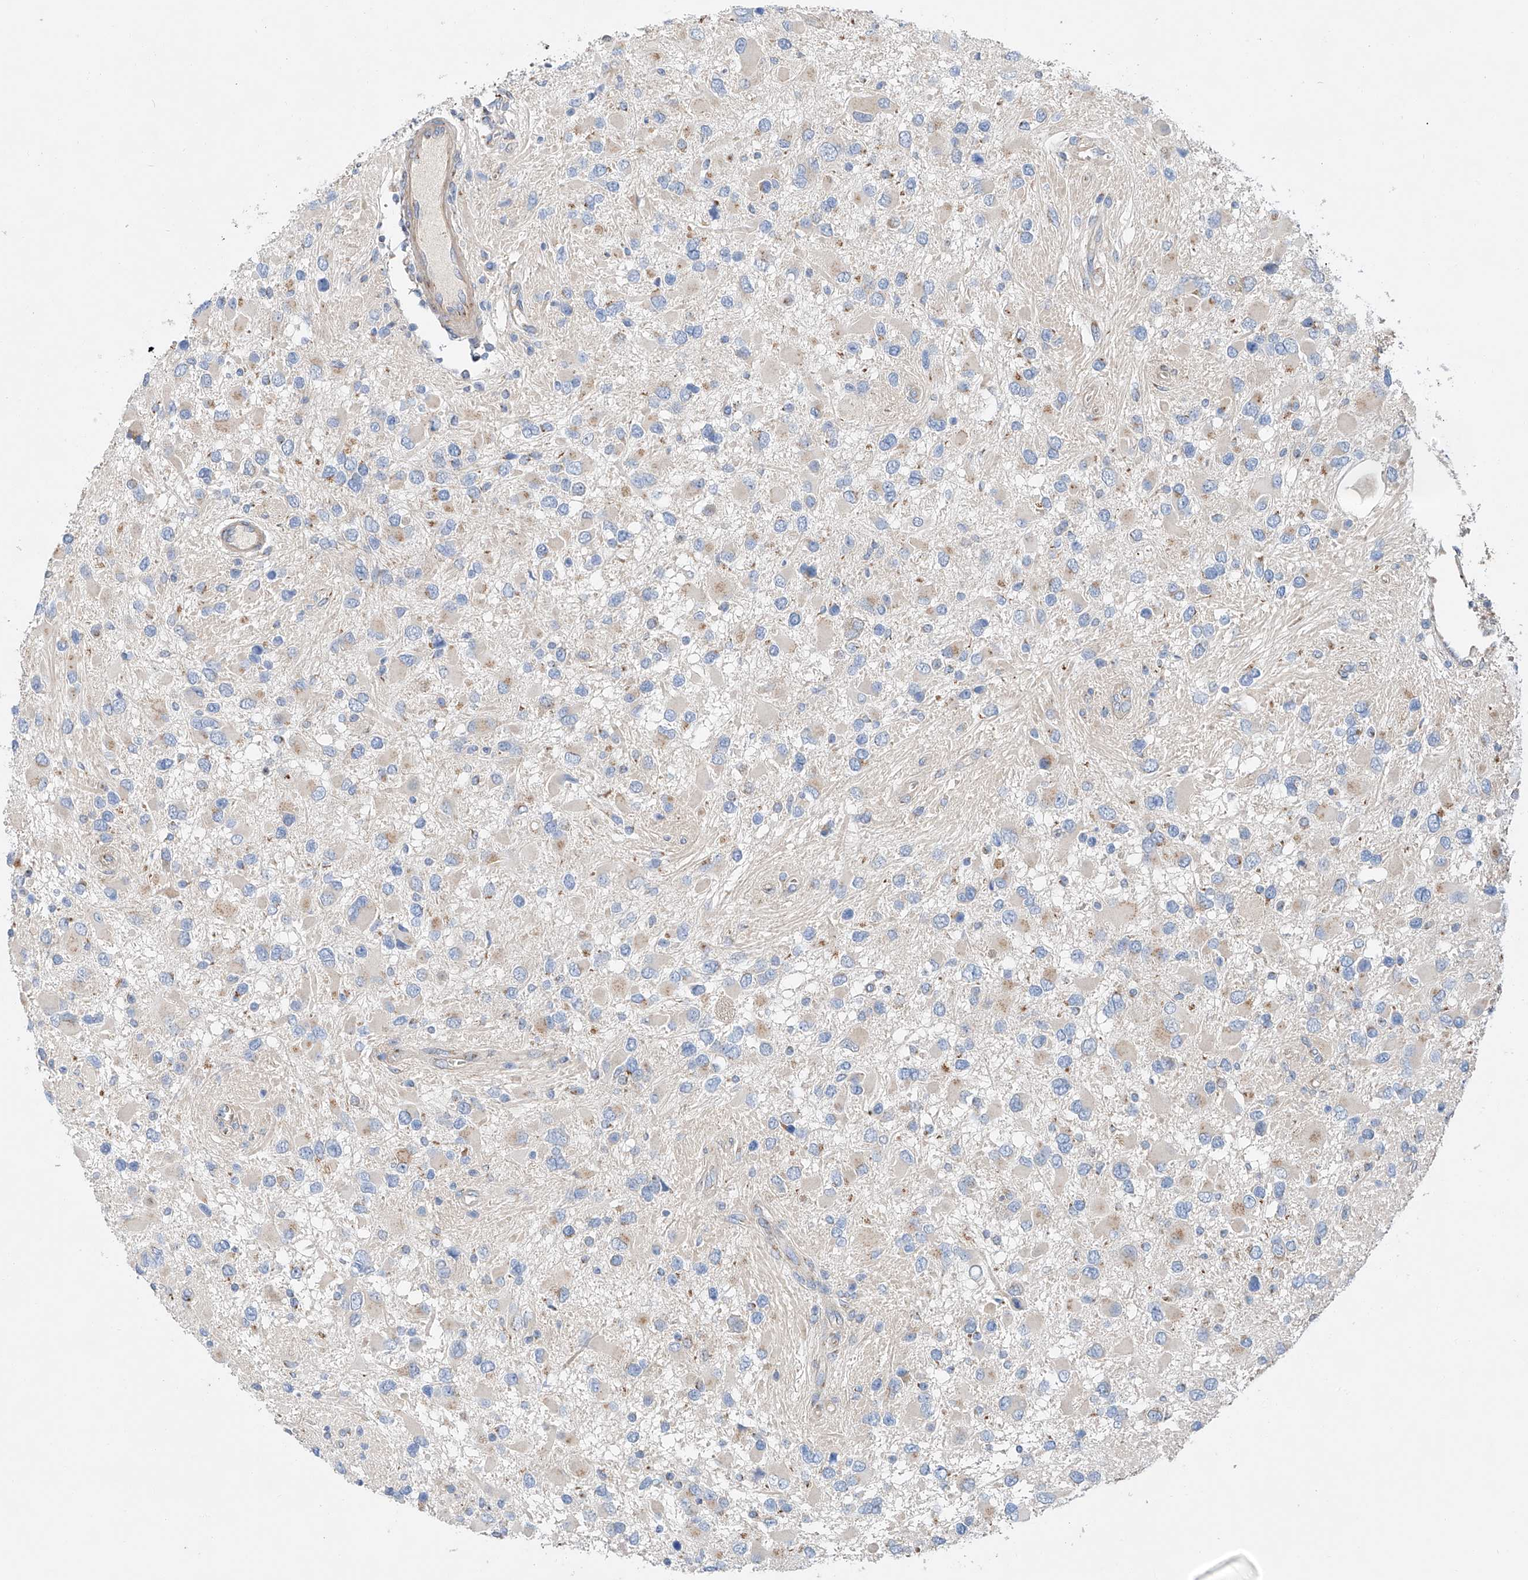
{"staining": {"intensity": "negative", "quantity": "none", "location": "none"}, "tissue": "glioma", "cell_type": "Tumor cells", "image_type": "cancer", "snomed": [{"axis": "morphology", "description": "Glioma, malignant, High grade"}, {"axis": "topography", "description": "Brain"}], "caption": "Tumor cells show no significant protein positivity in malignant glioma (high-grade). Nuclei are stained in blue.", "gene": "SLC22A7", "patient": {"sex": "male", "age": 53}}